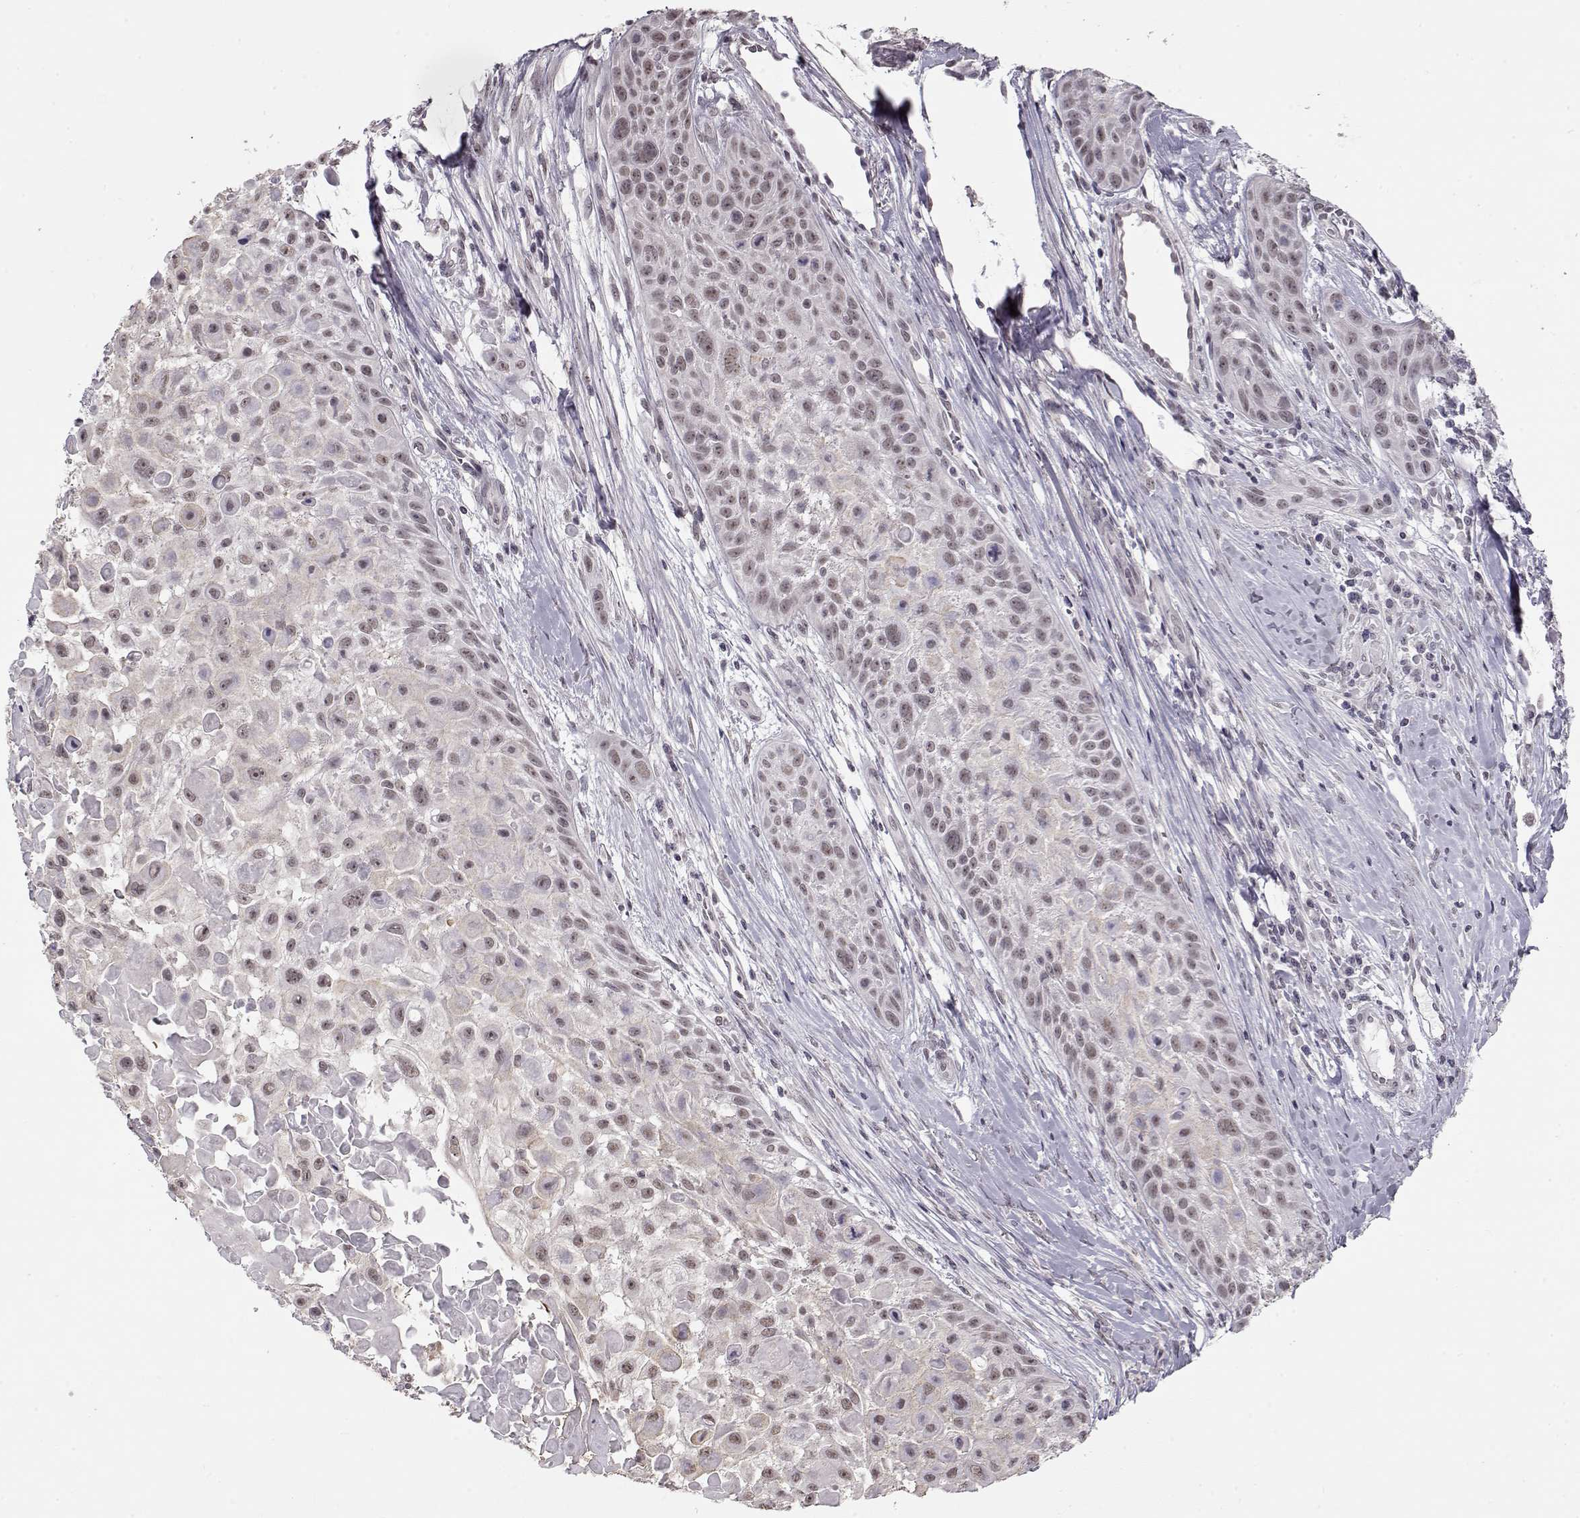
{"staining": {"intensity": "weak", "quantity": ">75%", "location": "nuclear"}, "tissue": "skin cancer", "cell_type": "Tumor cells", "image_type": "cancer", "snomed": [{"axis": "morphology", "description": "Squamous cell carcinoma, NOS"}, {"axis": "topography", "description": "Skin"}, {"axis": "topography", "description": "Anal"}], "caption": "Squamous cell carcinoma (skin) was stained to show a protein in brown. There is low levels of weak nuclear staining in about >75% of tumor cells. (Brightfield microscopy of DAB IHC at high magnification).", "gene": "PCP4", "patient": {"sex": "female", "age": 75}}